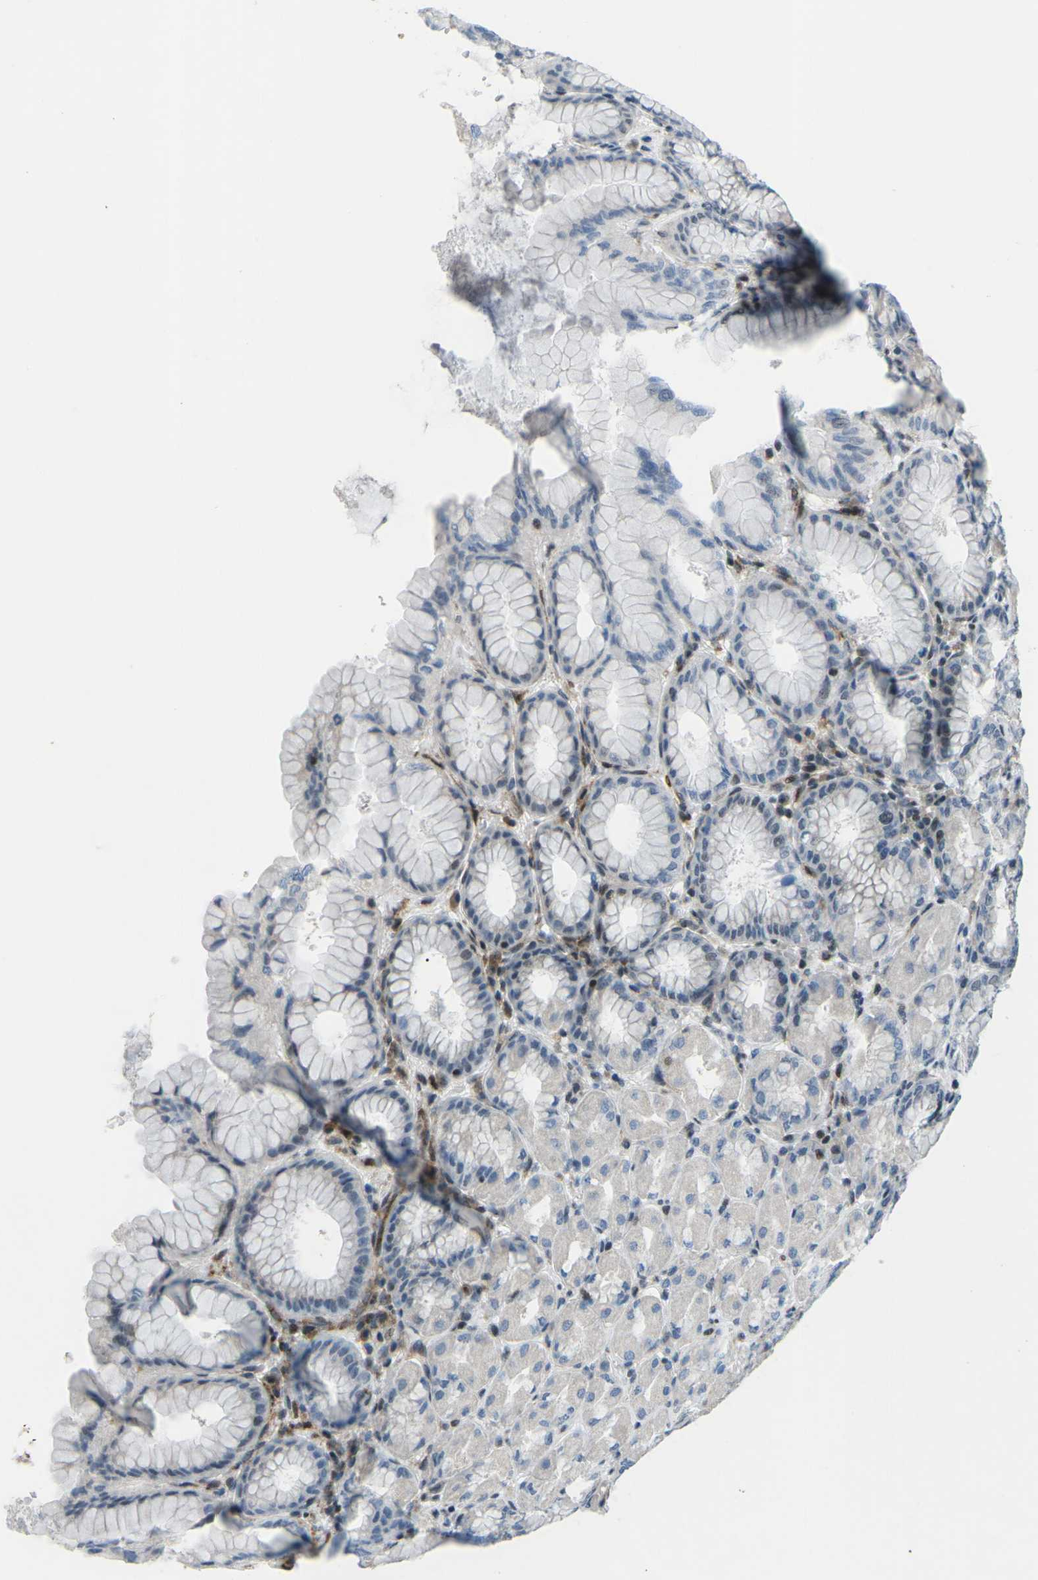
{"staining": {"intensity": "weak", "quantity": "<25%", "location": "nuclear"}, "tissue": "stomach", "cell_type": "Glandular cells", "image_type": "normal", "snomed": [{"axis": "morphology", "description": "Normal tissue, NOS"}, {"axis": "topography", "description": "Stomach, upper"}], "caption": "Human stomach stained for a protein using immunohistochemistry (IHC) exhibits no positivity in glandular cells.", "gene": "MBNL1", "patient": {"sex": "female", "age": 56}}